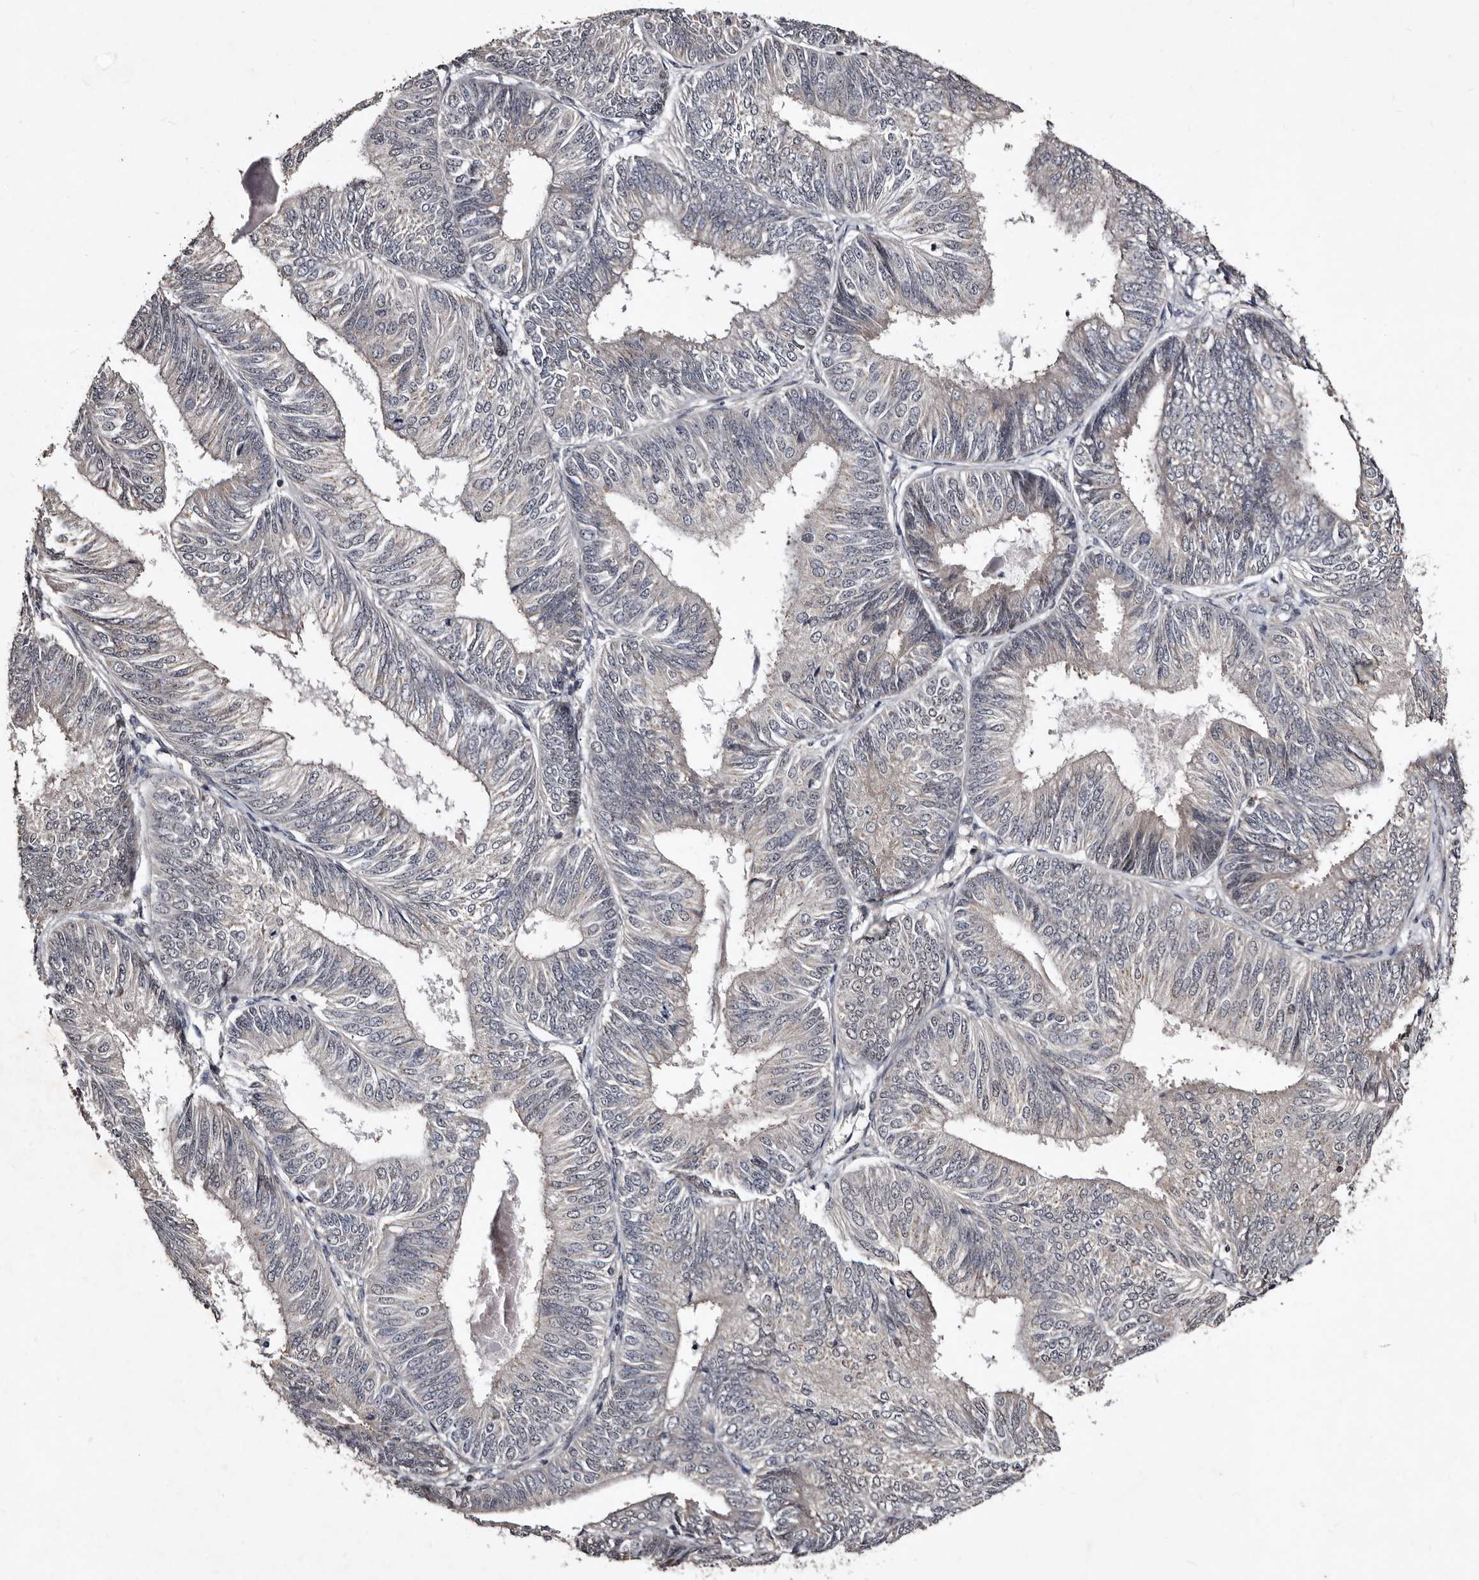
{"staining": {"intensity": "negative", "quantity": "none", "location": "none"}, "tissue": "endometrial cancer", "cell_type": "Tumor cells", "image_type": "cancer", "snomed": [{"axis": "morphology", "description": "Adenocarcinoma, NOS"}, {"axis": "topography", "description": "Endometrium"}], "caption": "High magnification brightfield microscopy of endometrial cancer (adenocarcinoma) stained with DAB (brown) and counterstained with hematoxylin (blue): tumor cells show no significant expression.", "gene": "MKRN3", "patient": {"sex": "female", "age": 58}}